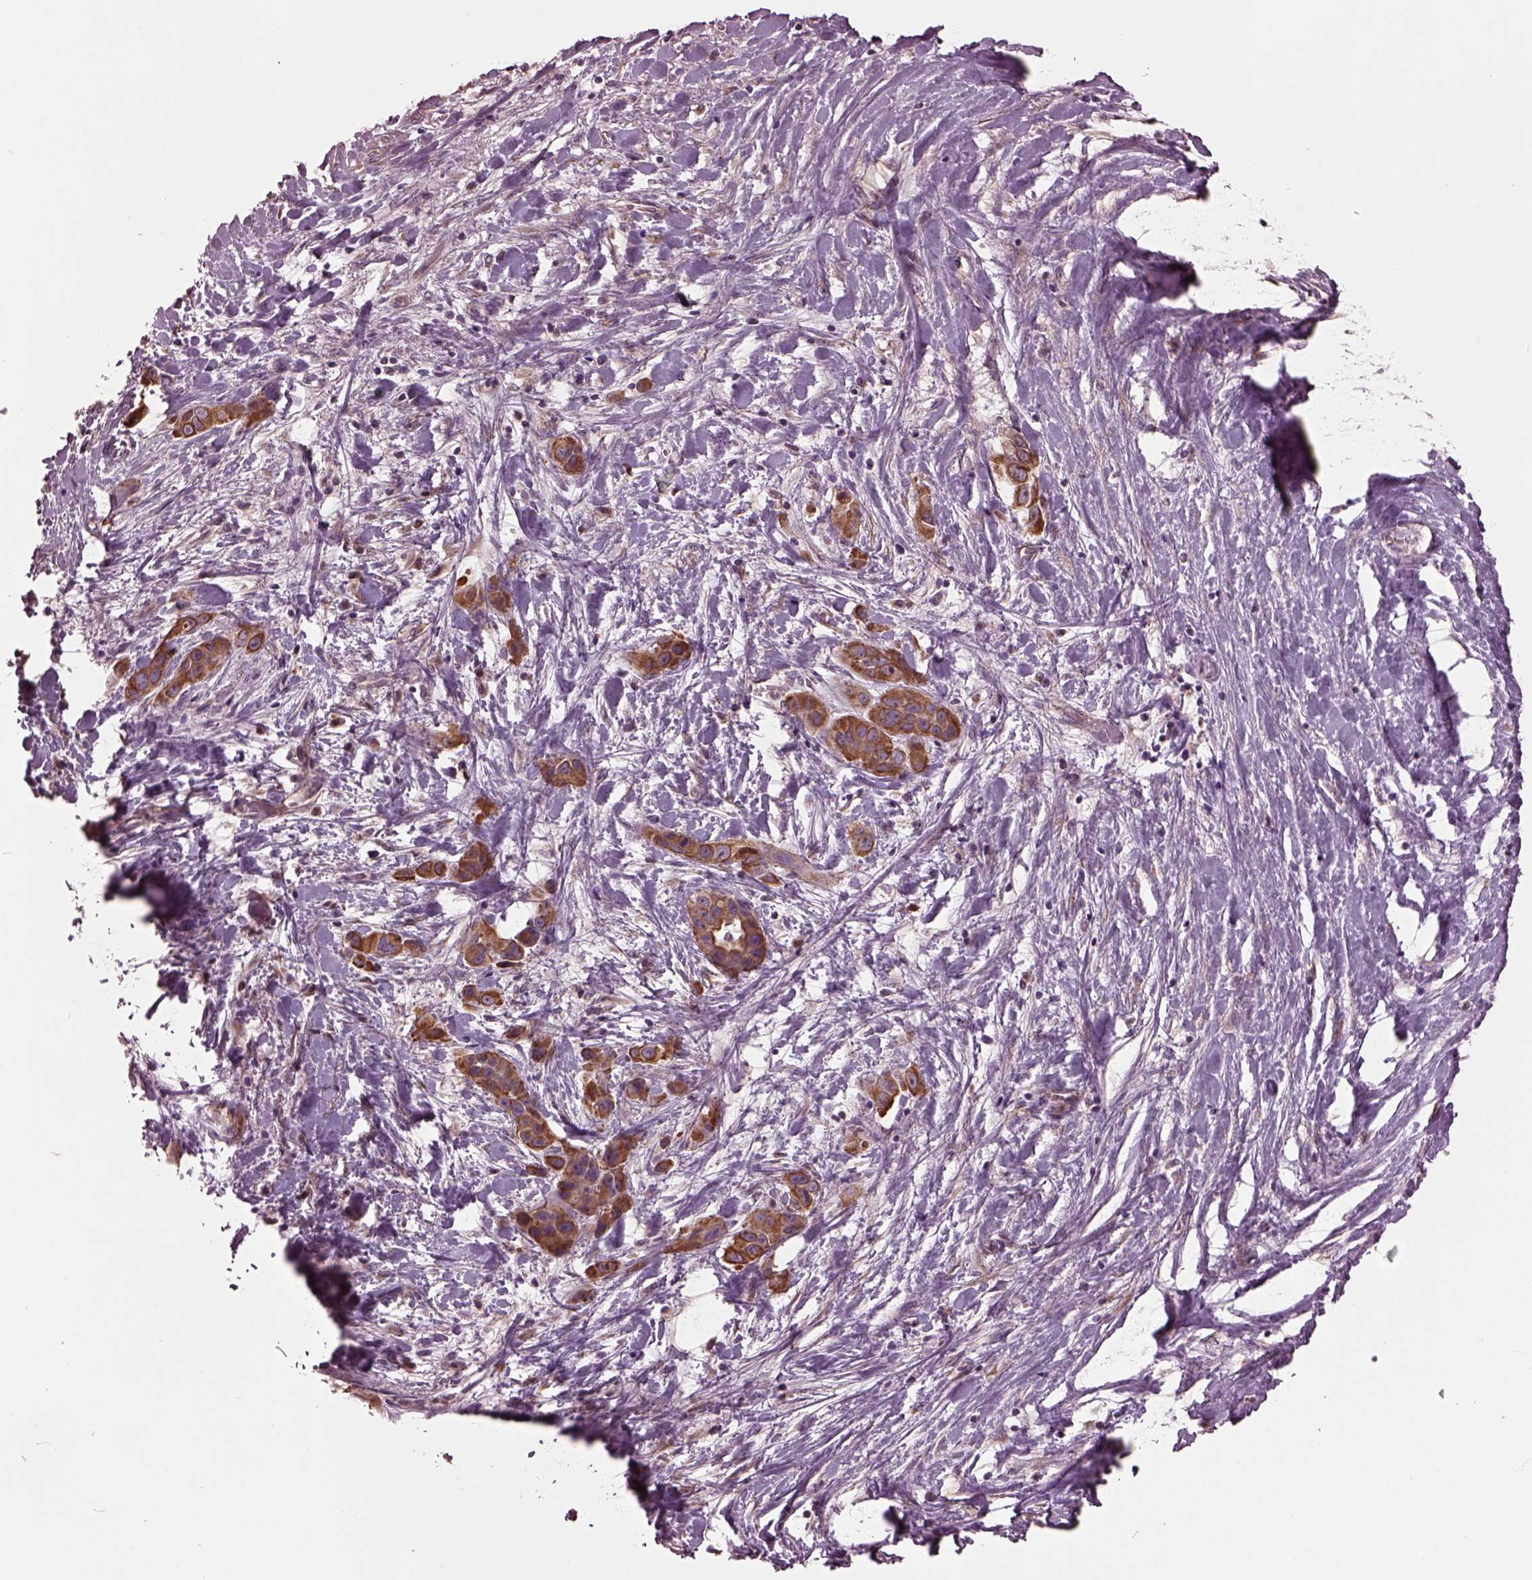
{"staining": {"intensity": "moderate", "quantity": ">75%", "location": "cytoplasmic/membranous"}, "tissue": "liver cancer", "cell_type": "Tumor cells", "image_type": "cancer", "snomed": [{"axis": "morphology", "description": "Cholangiocarcinoma"}, {"axis": "topography", "description": "Liver"}], "caption": "Cholangiocarcinoma (liver) stained with DAB (3,3'-diaminobenzidine) immunohistochemistry (IHC) reveals medium levels of moderate cytoplasmic/membranous positivity in approximately >75% of tumor cells.", "gene": "RUFY3", "patient": {"sex": "female", "age": 52}}